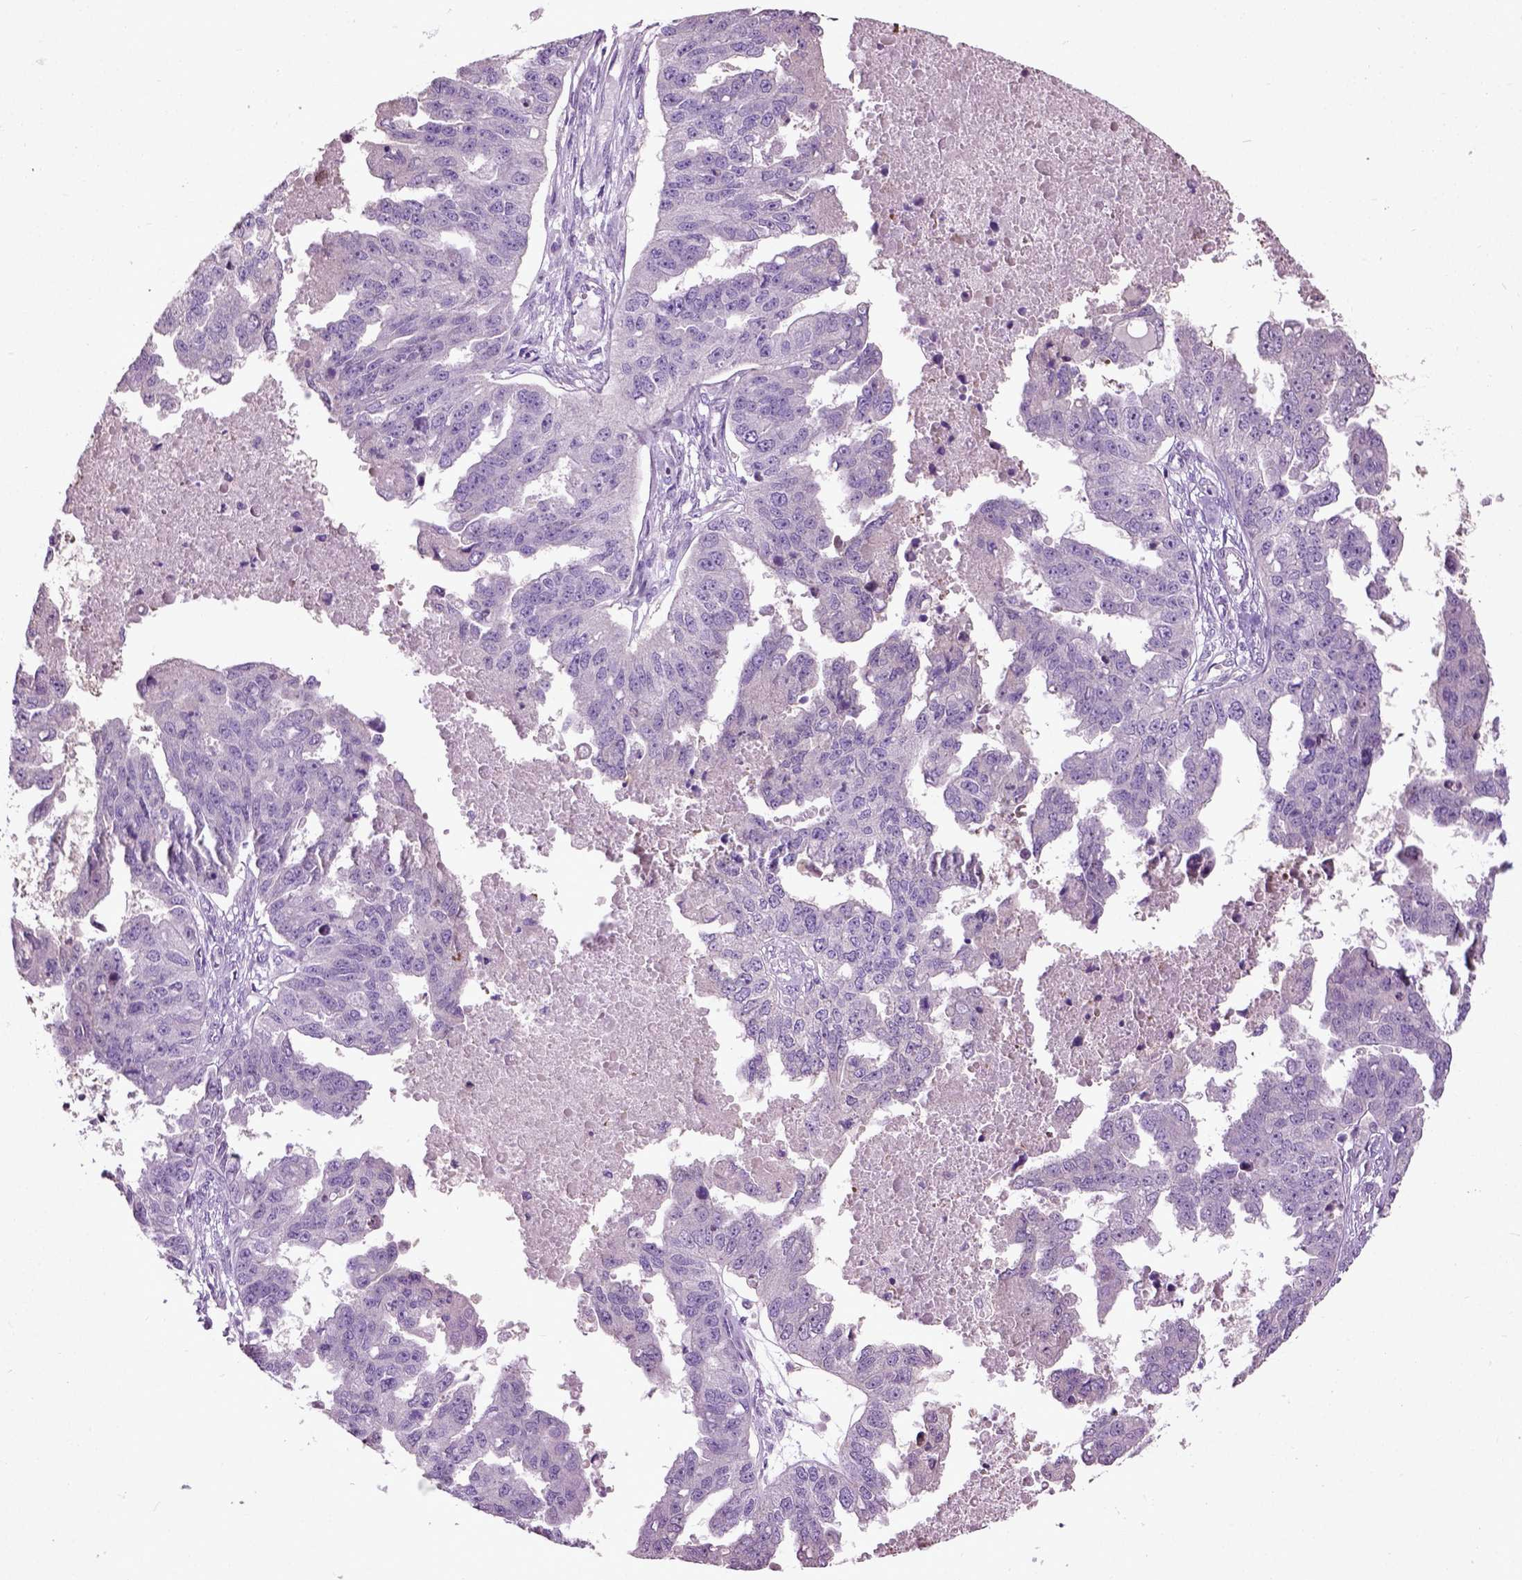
{"staining": {"intensity": "negative", "quantity": "none", "location": "none"}, "tissue": "ovarian cancer", "cell_type": "Tumor cells", "image_type": "cancer", "snomed": [{"axis": "morphology", "description": "Cystadenocarcinoma, serous, NOS"}, {"axis": "topography", "description": "Ovary"}], "caption": "Human serous cystadenocarcinoma (ovarian) stained for a protein using immunohistochemistry demonstrates no expression in tumor cells.", "gene": "PKP3", "patient": {"sex": "female", "age": 58}}